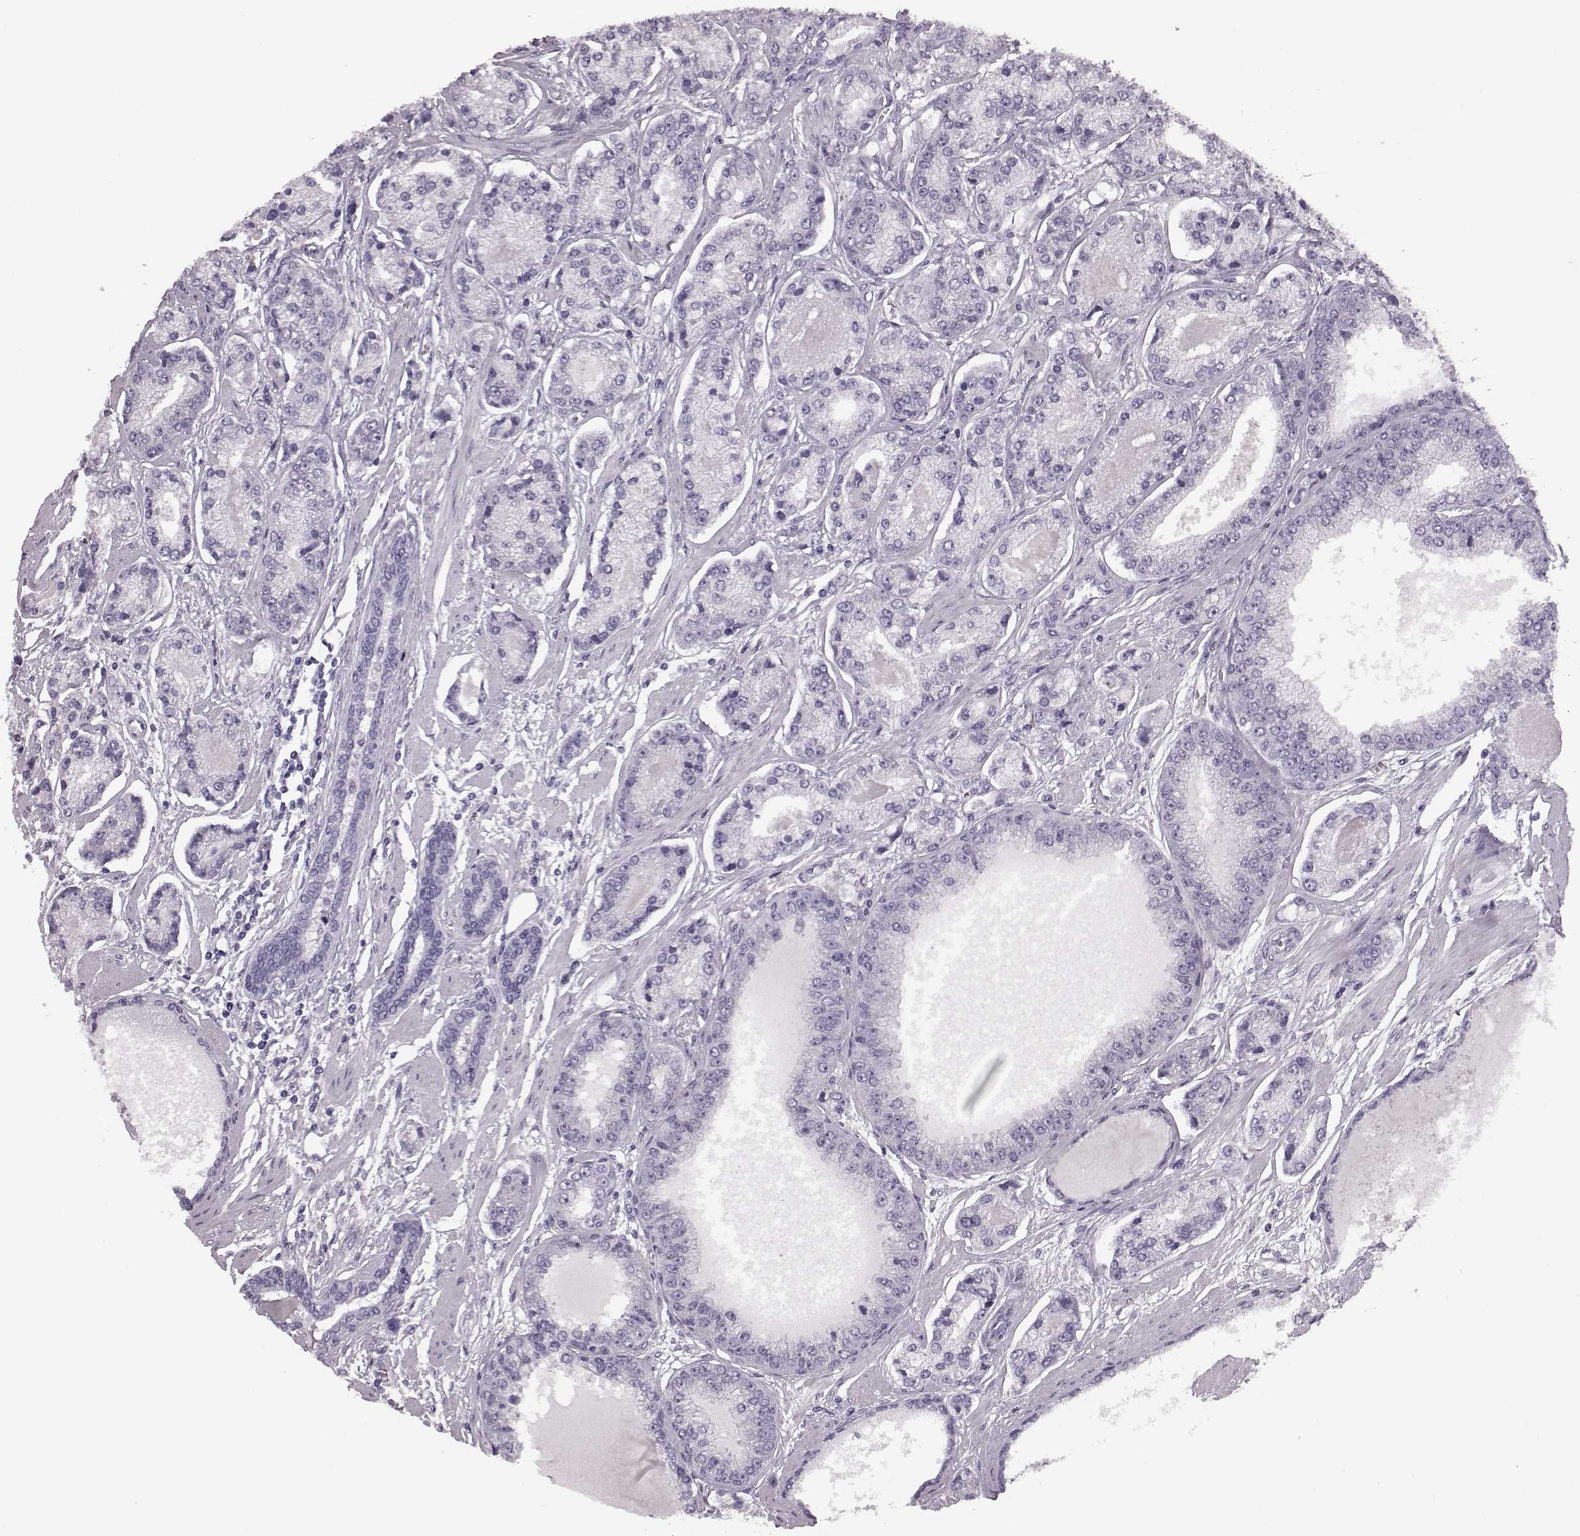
{"staining": {"intensity": "negative", "quantity": "none", "location": "none"}, "tissue": "prostate cancer", "cell_type": "Tumor cells", "image_type": "cancer", "snomed": [{"axis": "morphology", "description": "Adenocarcinoma, NOS"}, {"axis": "topography", "description": "Prostate"}], "caption": "Image shows no protein staining in tumor cells of adenocarcinoma (prostate) tissue.", "gene": "JSRP1", "patient": {"sex": "male", "age": 64}}